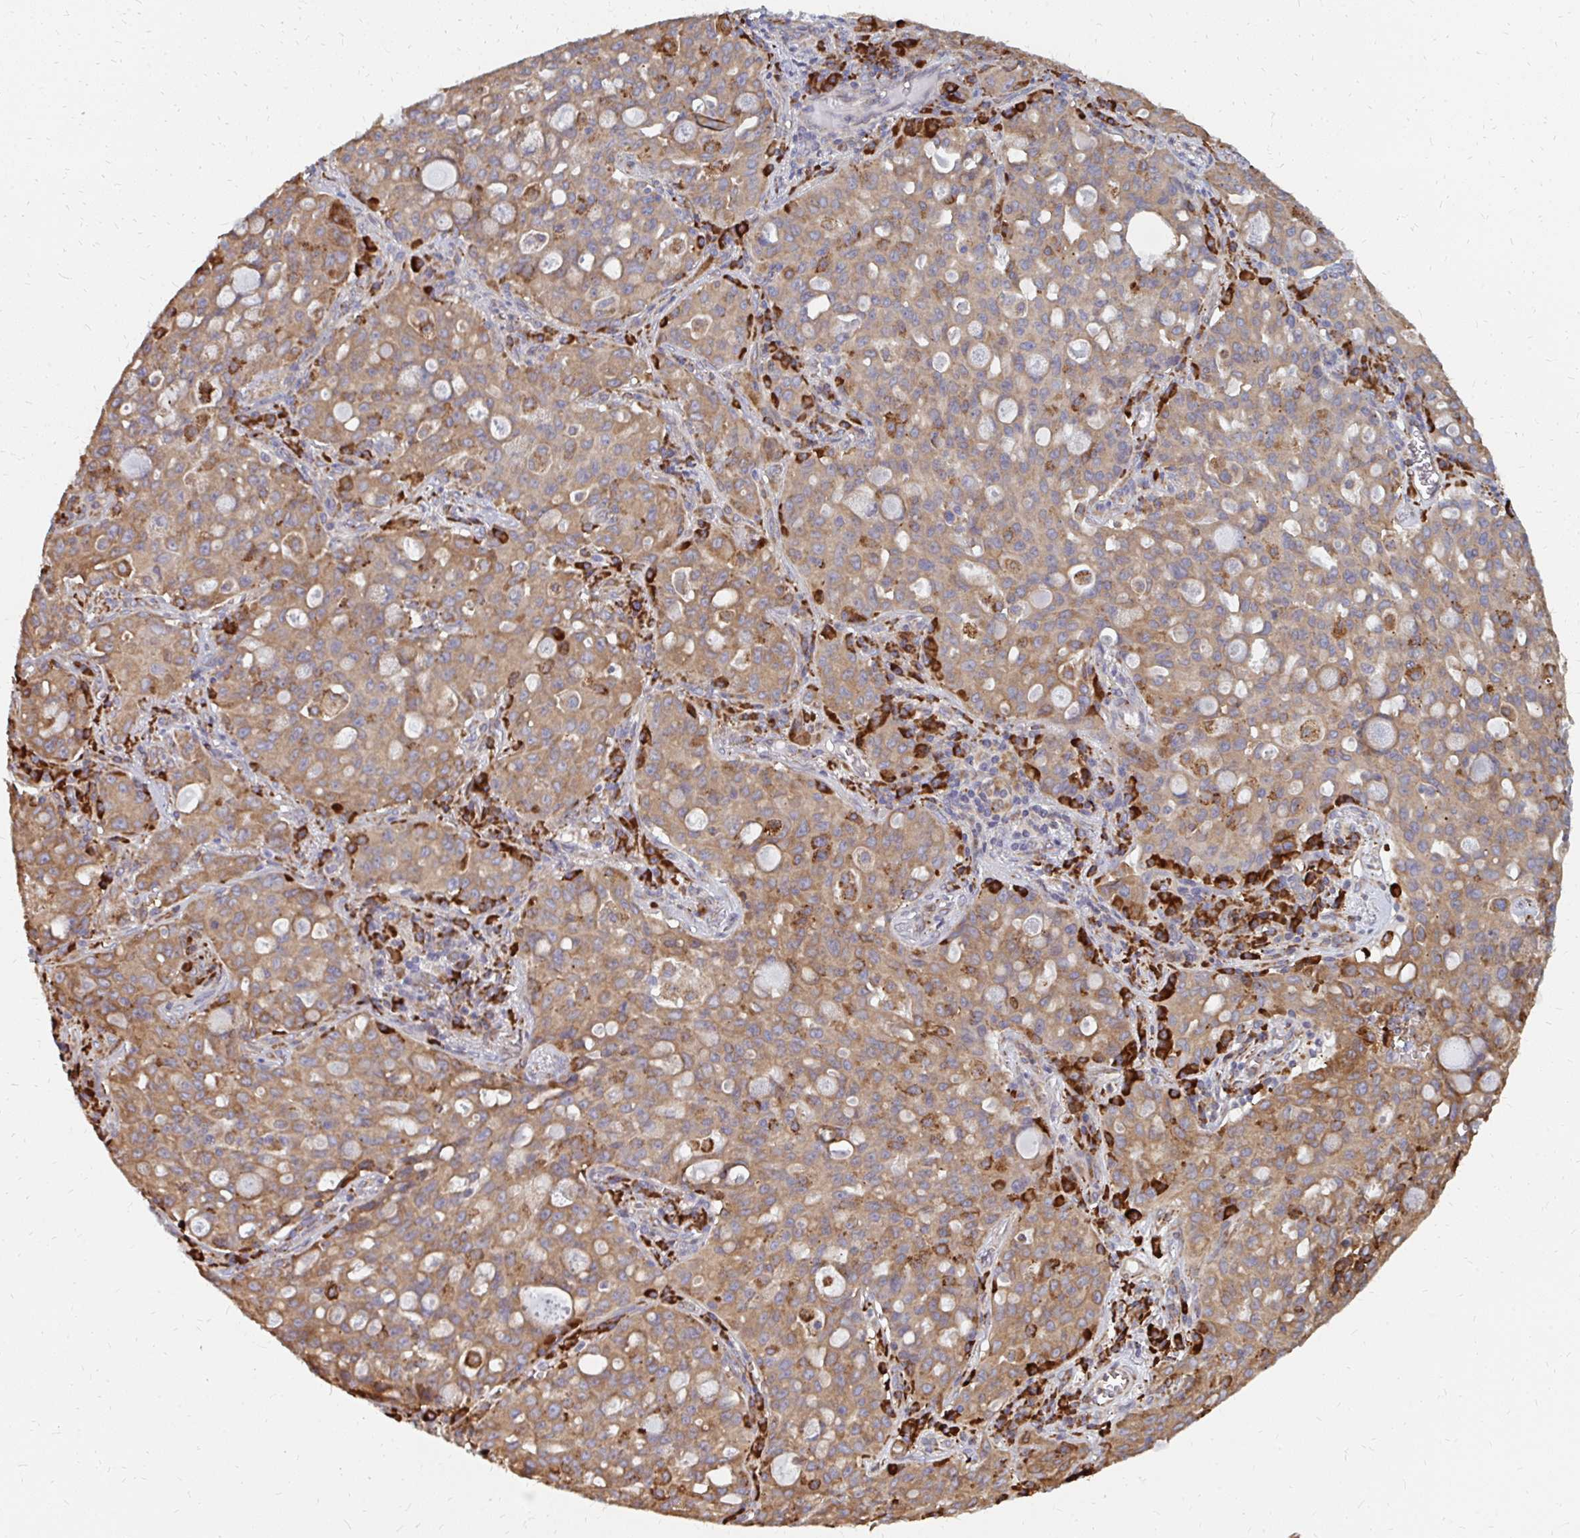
{"staining": {"intensity": "moderate", "quantity": ">75%", "location": "cytoplasmic/membranous"}, "tissue": "lung cancer", "cell_type": "Tumor cells", "image_type": "cancer", "snomed": [{"axis": "morphology", "description": "Adenocarcinoma, NOS"}, {"axis": "topography", "description": "Lung"}], "caption": "High-power microscopy captured an immunohistochemistry (IHC) histopathology image of lung cancer (adenocarcinoma), revealing moderate cytoplasmic/membranous expression in about >75% of tumor cells.", "gene": "PPP1R13L", "patient": {"sex": "female", "age": 44}}